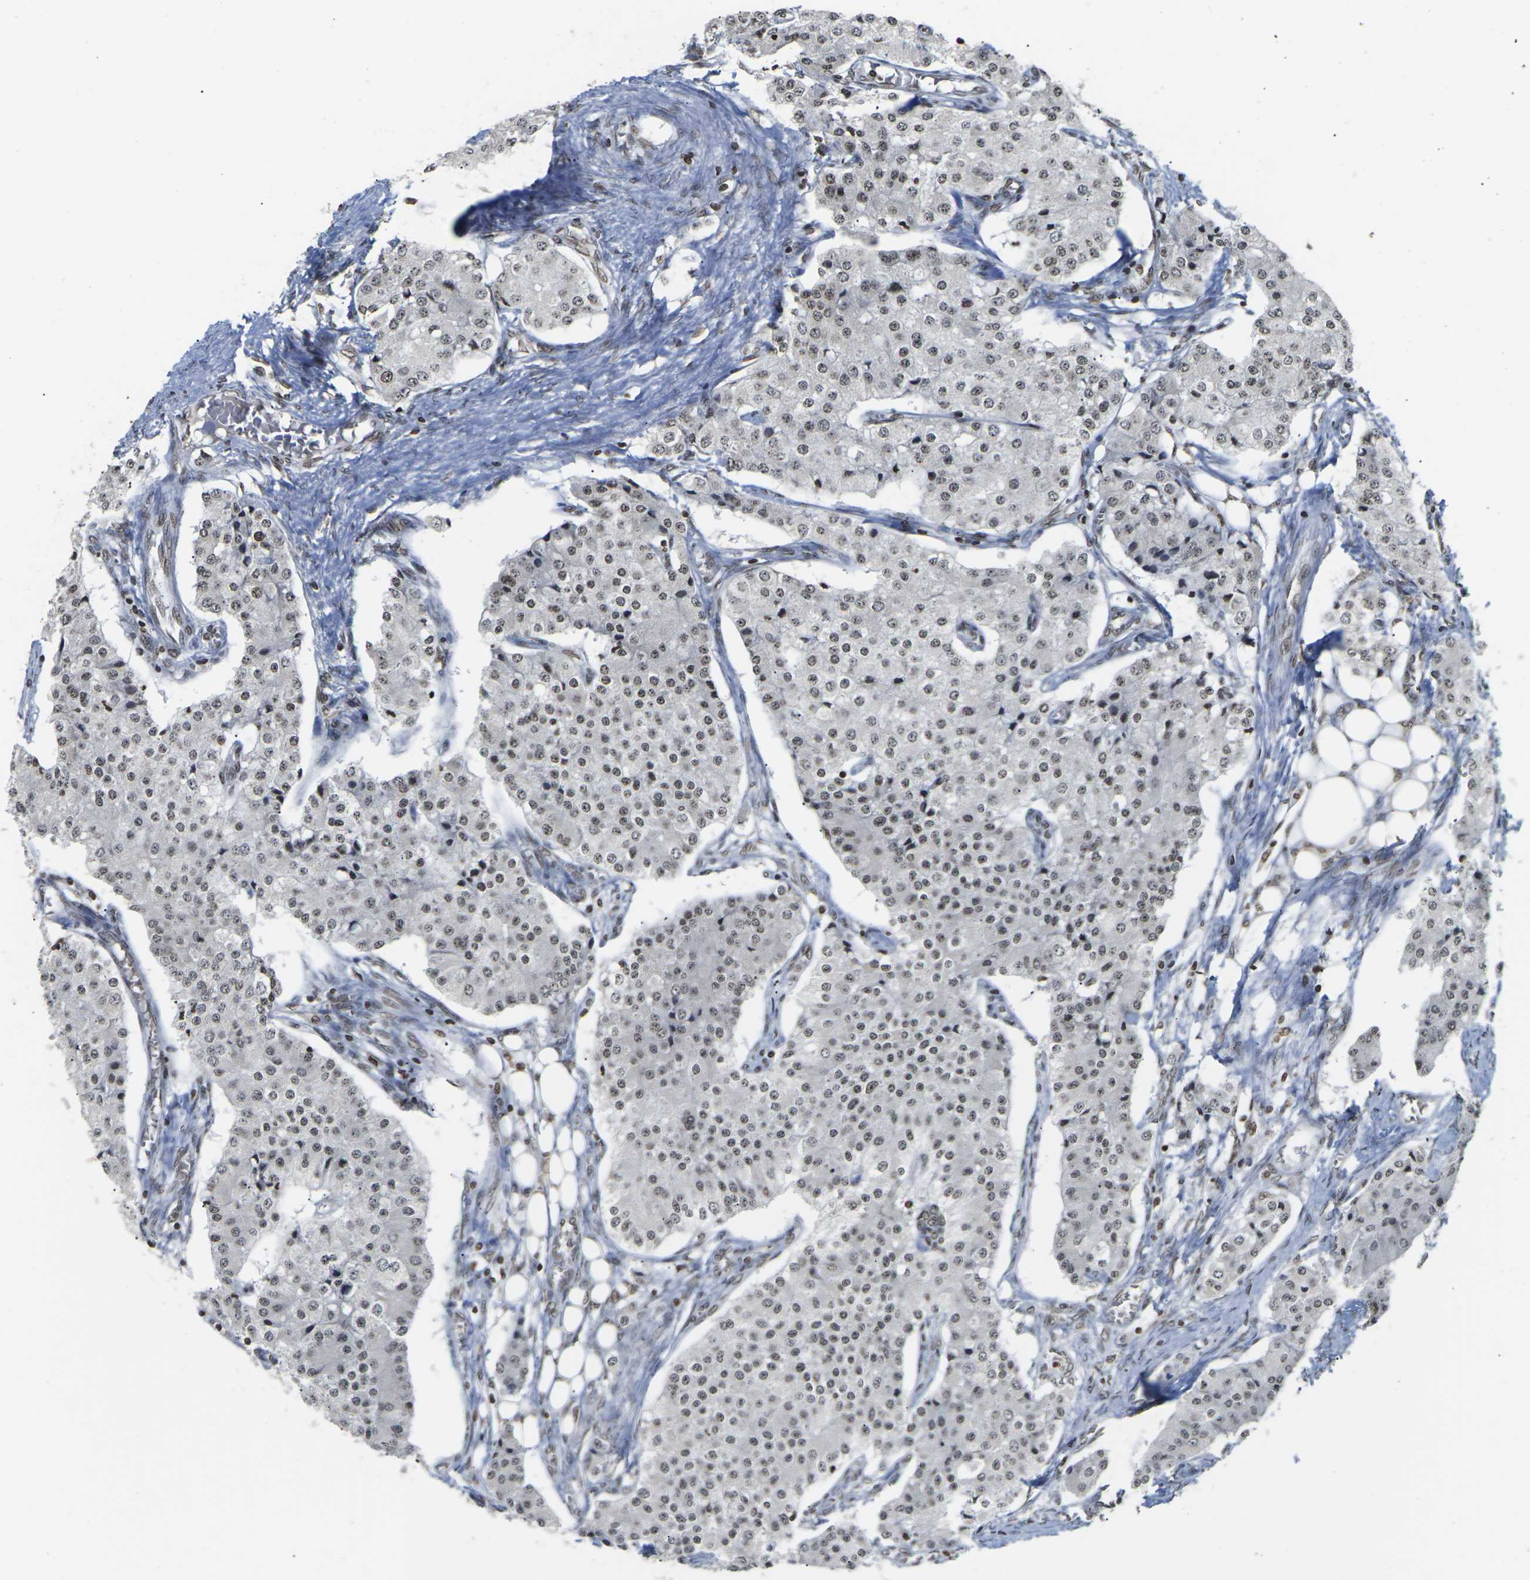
{"staining": {"intensity": "moderate", "quantity": ">75%", "location": "nuclear"}, "tissue": "carcinoid", "cell_type": "Tumor cells", "image_type": "cancer", "snomed": [{"axis": "morphology", "description": "Carcinoid, malignant, NOS"}, {"axis": "topography", "description": "Colon"}], "caption": "Carcinoid stained with DAB (3,3'-diaminobenzidine) immunohistochemistry displays medium levels of moderate nuclear positivity in about >75% of tumor cells.", "gene": "ETV5", "patient": {"sex": "female", "age": 52}}